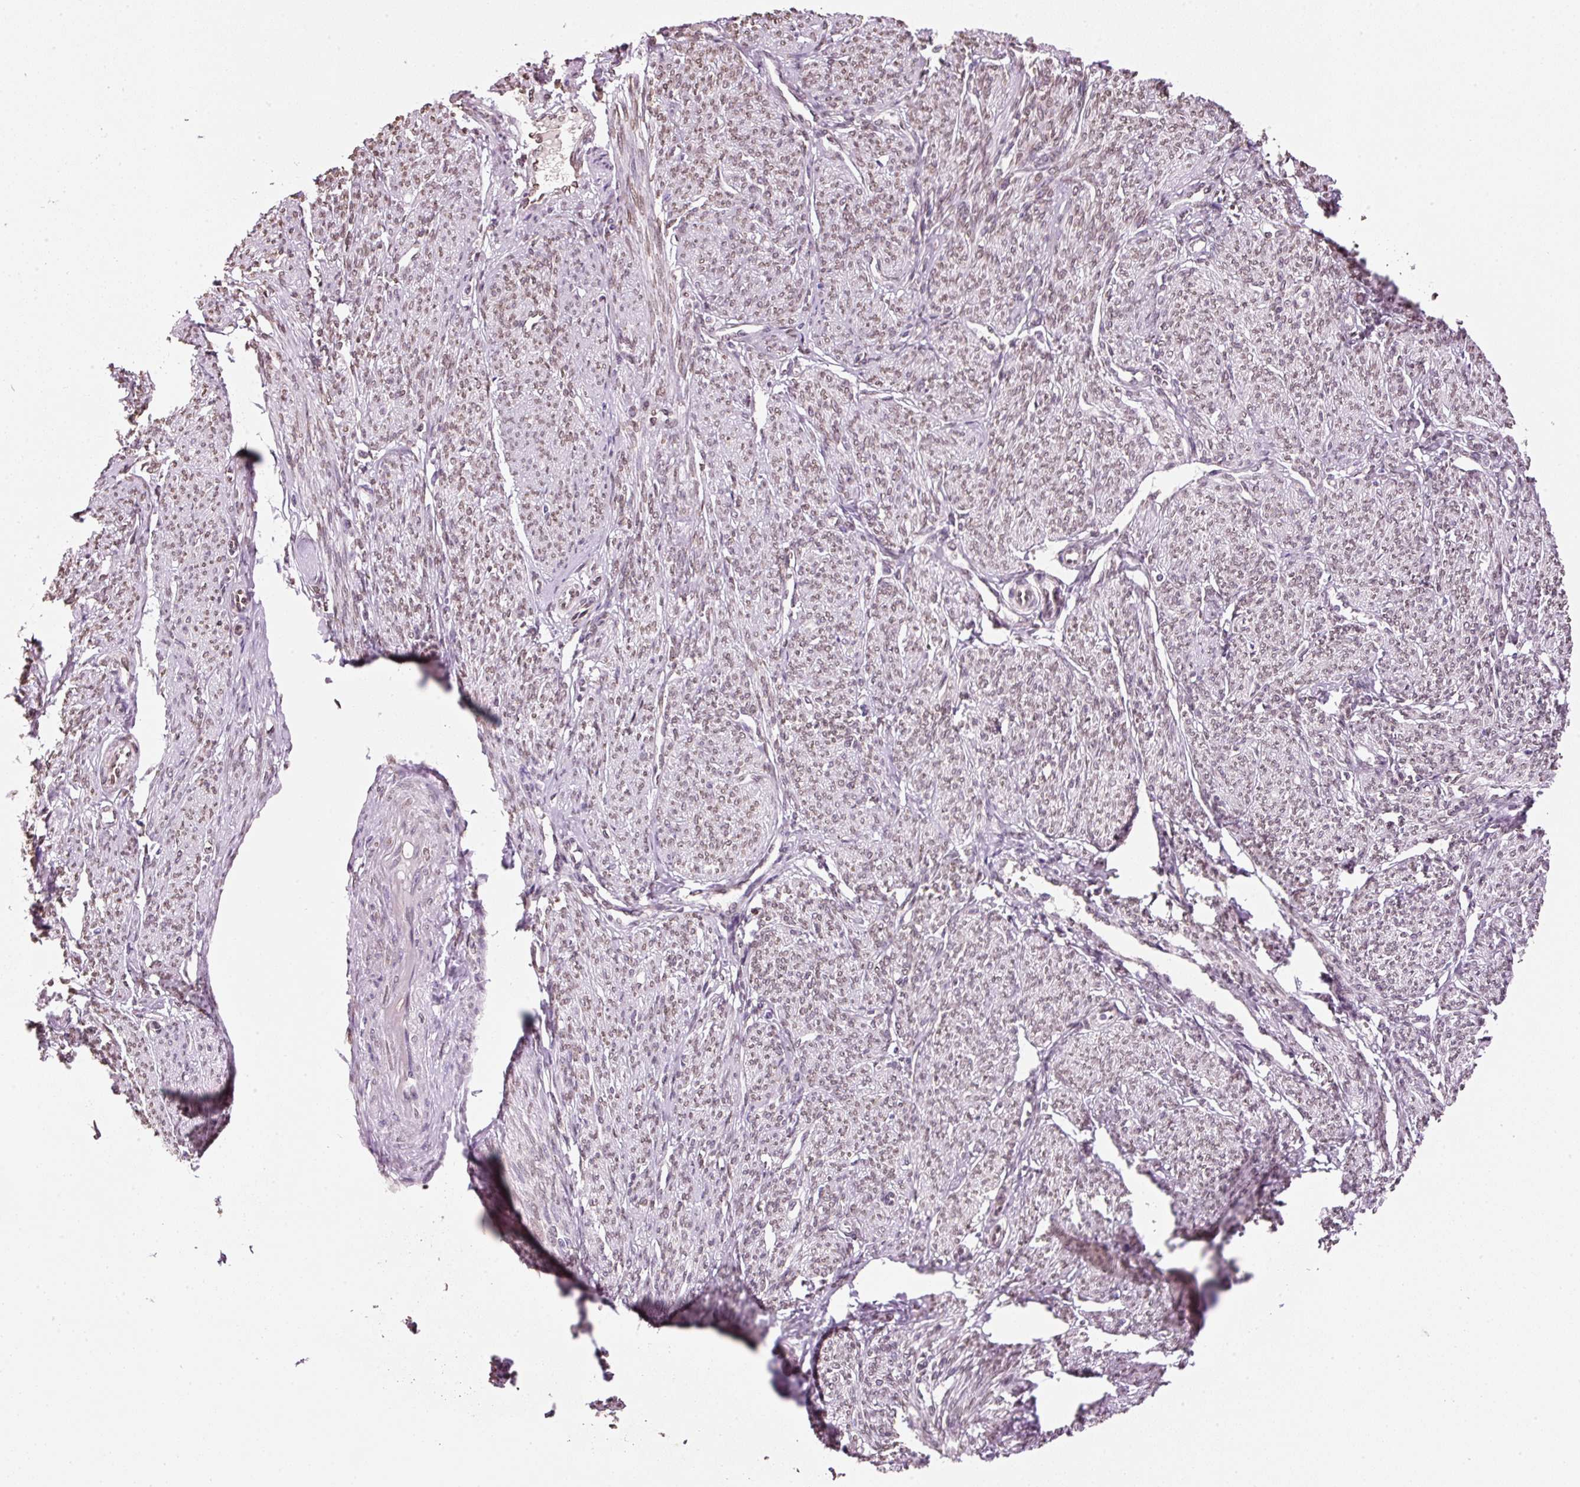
{"staining": {"intensity": "moderate", "quantity": "25%-75%", "location": "cytoplasmic/membranous,nuclear"}, "tissue": "smooth muscle", "cell_type": "Smooth muscle cells", "image_type": "normal", "snomed": [{"axis": "morphology", "description": "Normal tissue, NOS"}, {"axis": "topography", "description": "Smooth muscle"}], "caption": "The photomicrograph shows a brown stain indicating the presence of a protein in the cytoplasmic/membranous,nuclear of smooth muscle cells in smooth muscle. The staining was performed using DAB to visualize the protein expression in brown, while the nuclei were stained in blue with hematoxylin (Magnification: 20x).", "gene": "ZNF224", "patient": {"sex": "female", "age": 65}}